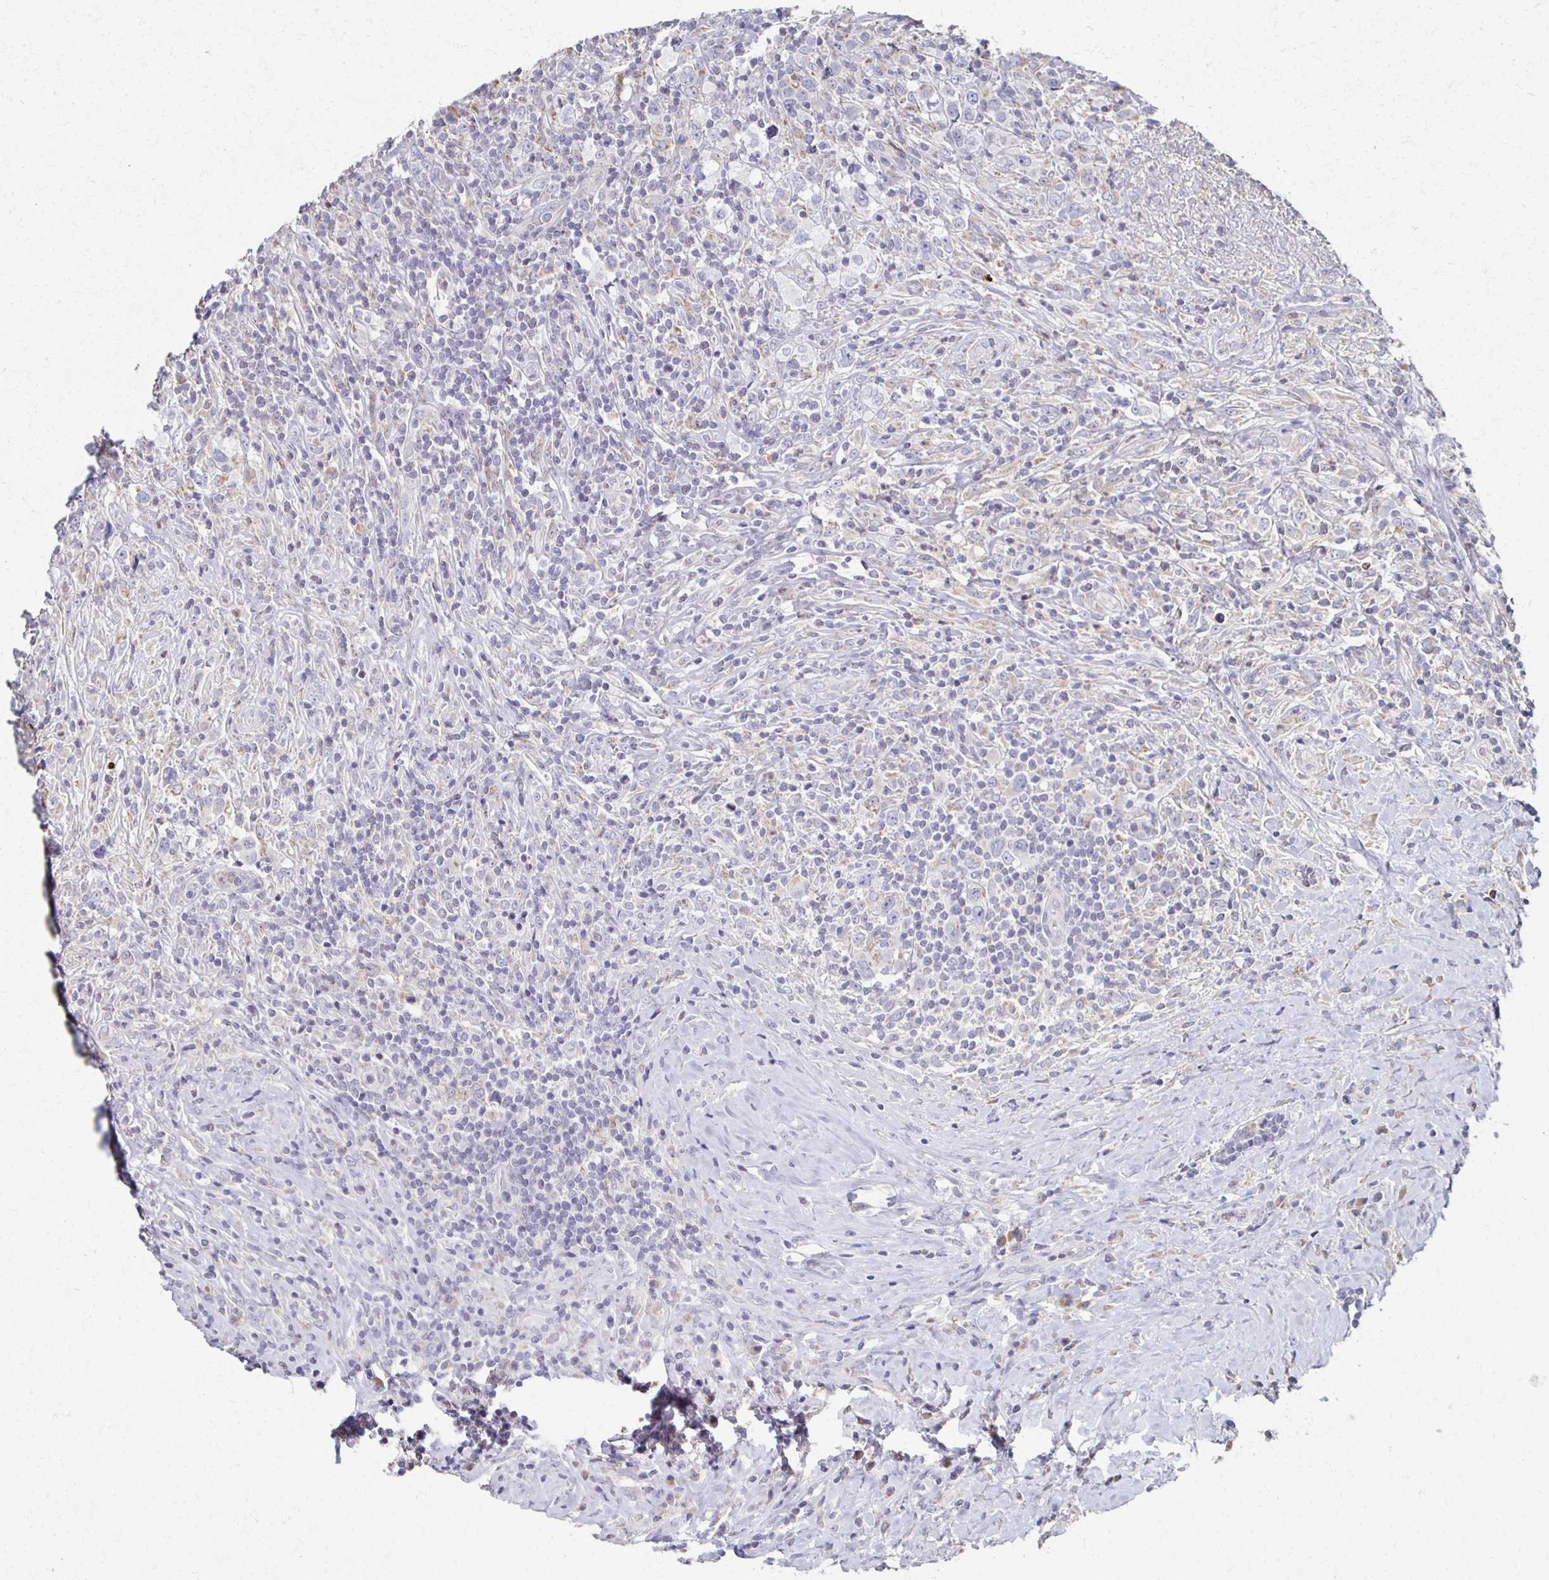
{"staining": {"intensity": "negative", "quantity": "none", "location": "none"}, "tissue": "lymphoma", "cell_type": "Tumor cells", "image_type": "cancer", "snomed": [{"axis": "morphology", "description": "Hodgkin's disease, NOS"}, {"axis": "topography", "description": "Lymph node"}], "caption": "High magnification brightfield microscopy of Hodgkin's disease stained with DAB (3,3'-diaminobenzidine) (brown) and counterstained with hematoxylin (blue): tumor cells show no significant positivity.", "gene": "CX3CR1", "patient": {"sex": "female", "age": 18}}